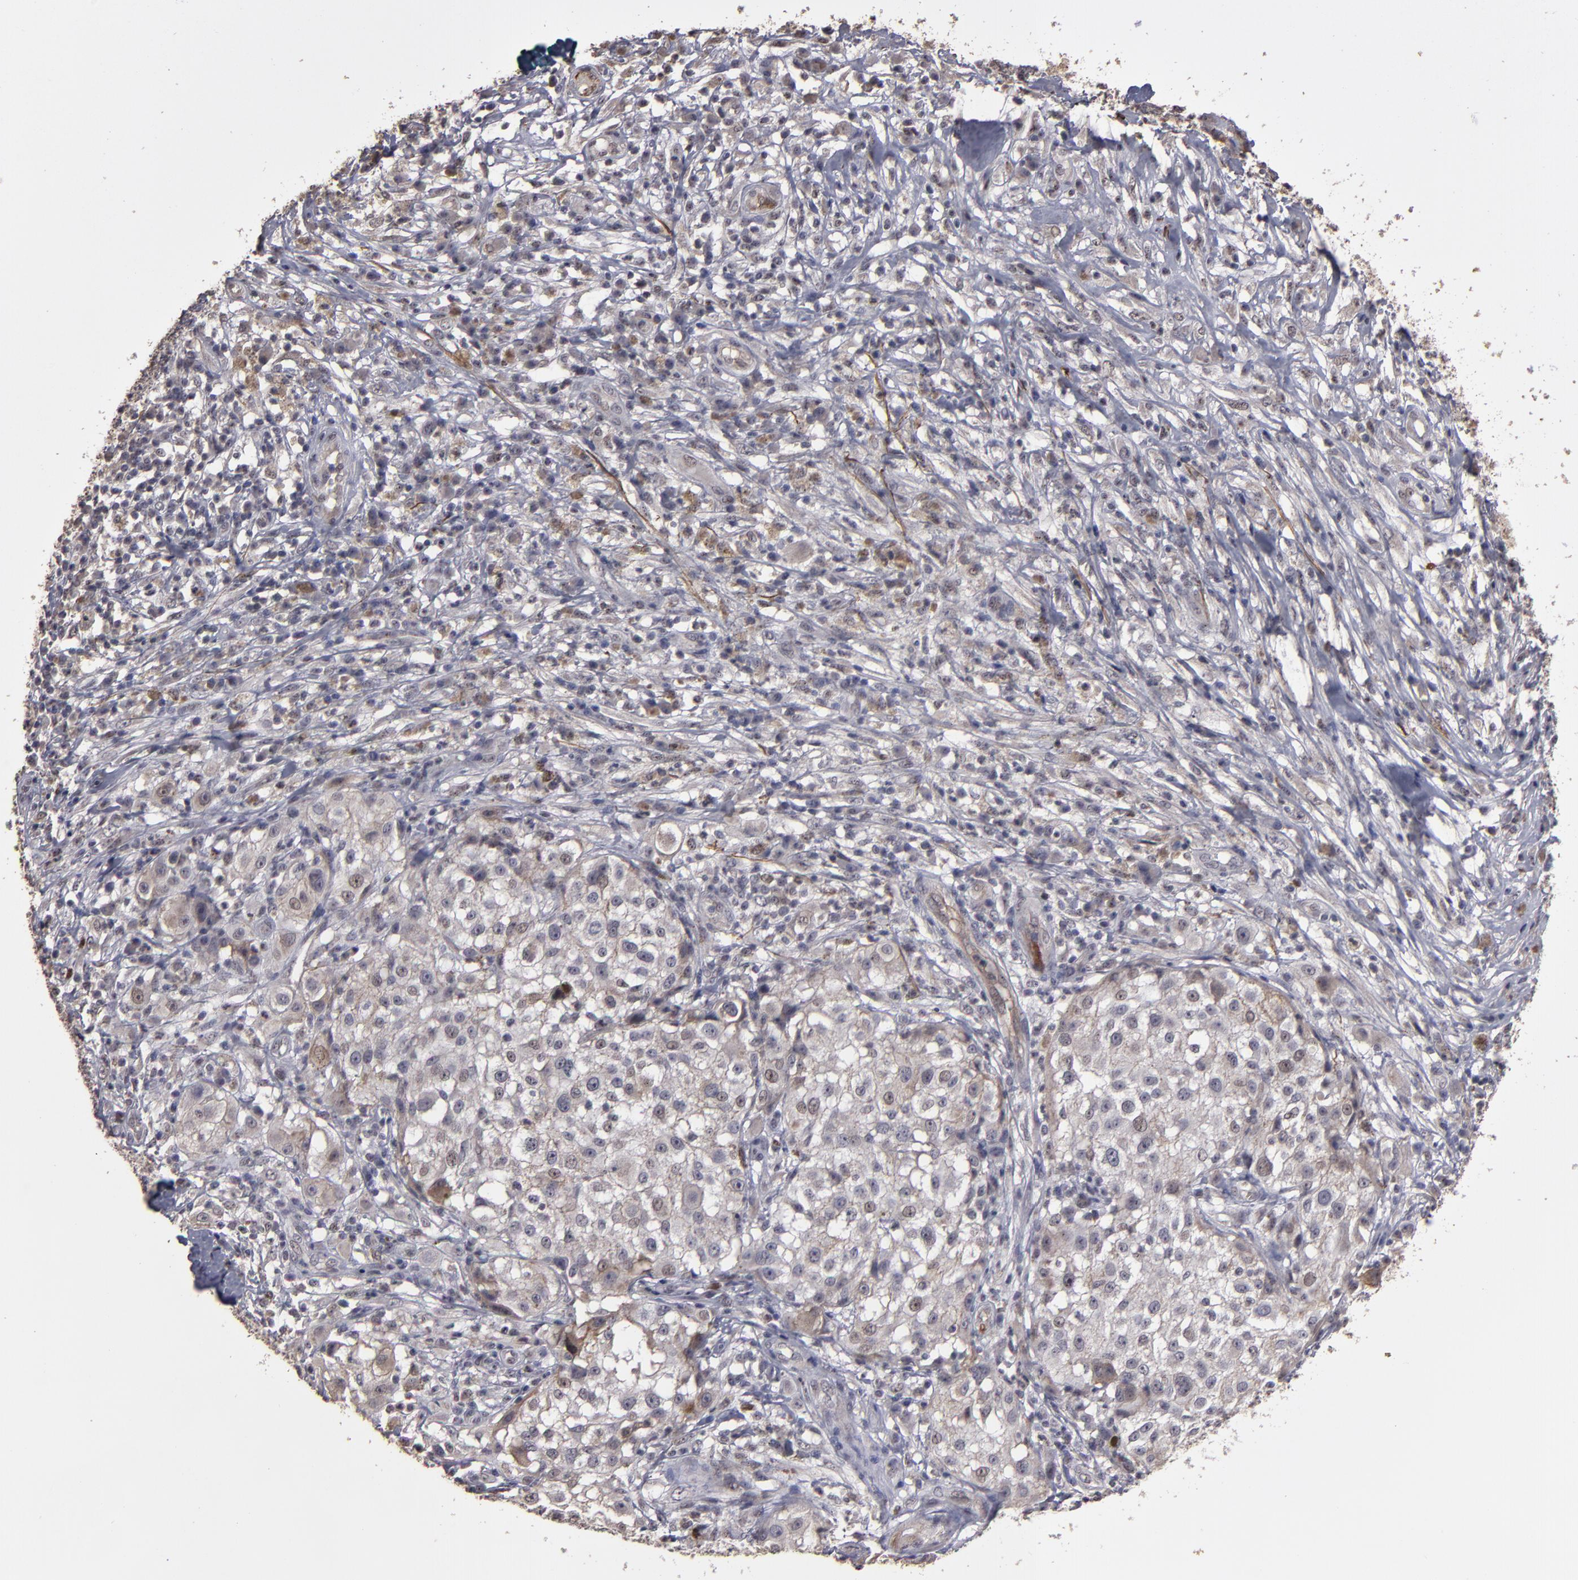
{"staining": {"intensity": "weak", "quantity": "<25%", "location": "cytoplasmic/membranous"}, "tissue": "melanoma", "cell_type": "Tumor cells", "image_type": "cancer", "snomed": [{"axis": "morphology", "description": "Necrosis, NOS"}, {"axis": "morphology", "description": "Malignant melanoma, NOS"}, {"axis": "topography", "description": "Skin"}], "caption": "A high-resolution micrograph shows IHC staining of melanoma, which reveals no significant staining in tumor cells.", "gene": "CD55", "patient": {"sex": "female", "age": 87}}